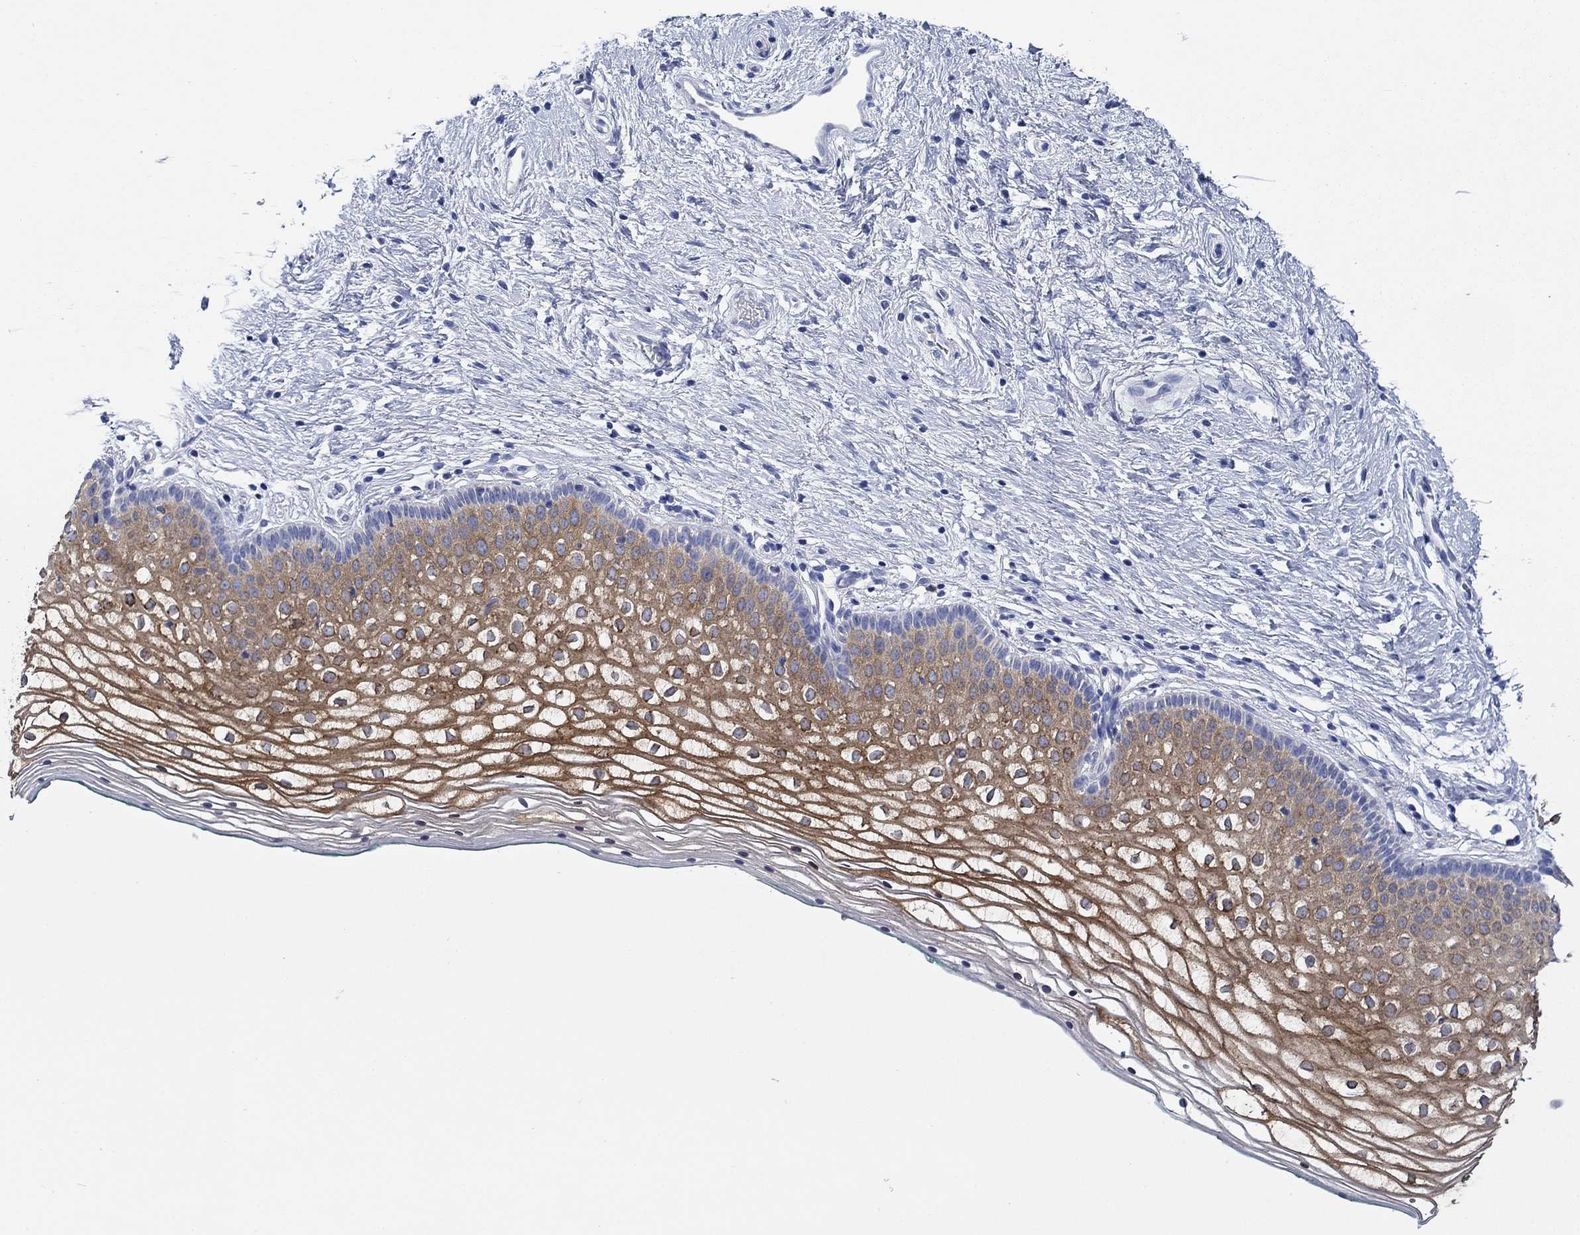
{"staining": {"intensity": "strong", "quantity": "25%-75%", "location": "cytoplasmic/membranous"}, "tissue": "vagina", "cell_type": "Squamous epithelial cells", "image_type": "normal", "snomed": [{"axis": "morphology", "description": "Normal tissue, NOS"}, {"axis": "topography", "description": "Vagina"}], "caption": "The image reveals staining of normal vagina, revealing strong cytoplasmic/membranous protein staining (brown color) within squamous epithelial cells.", "gene": "ENSG00000251537", "patient": {"sex": "female", "age": 36}}